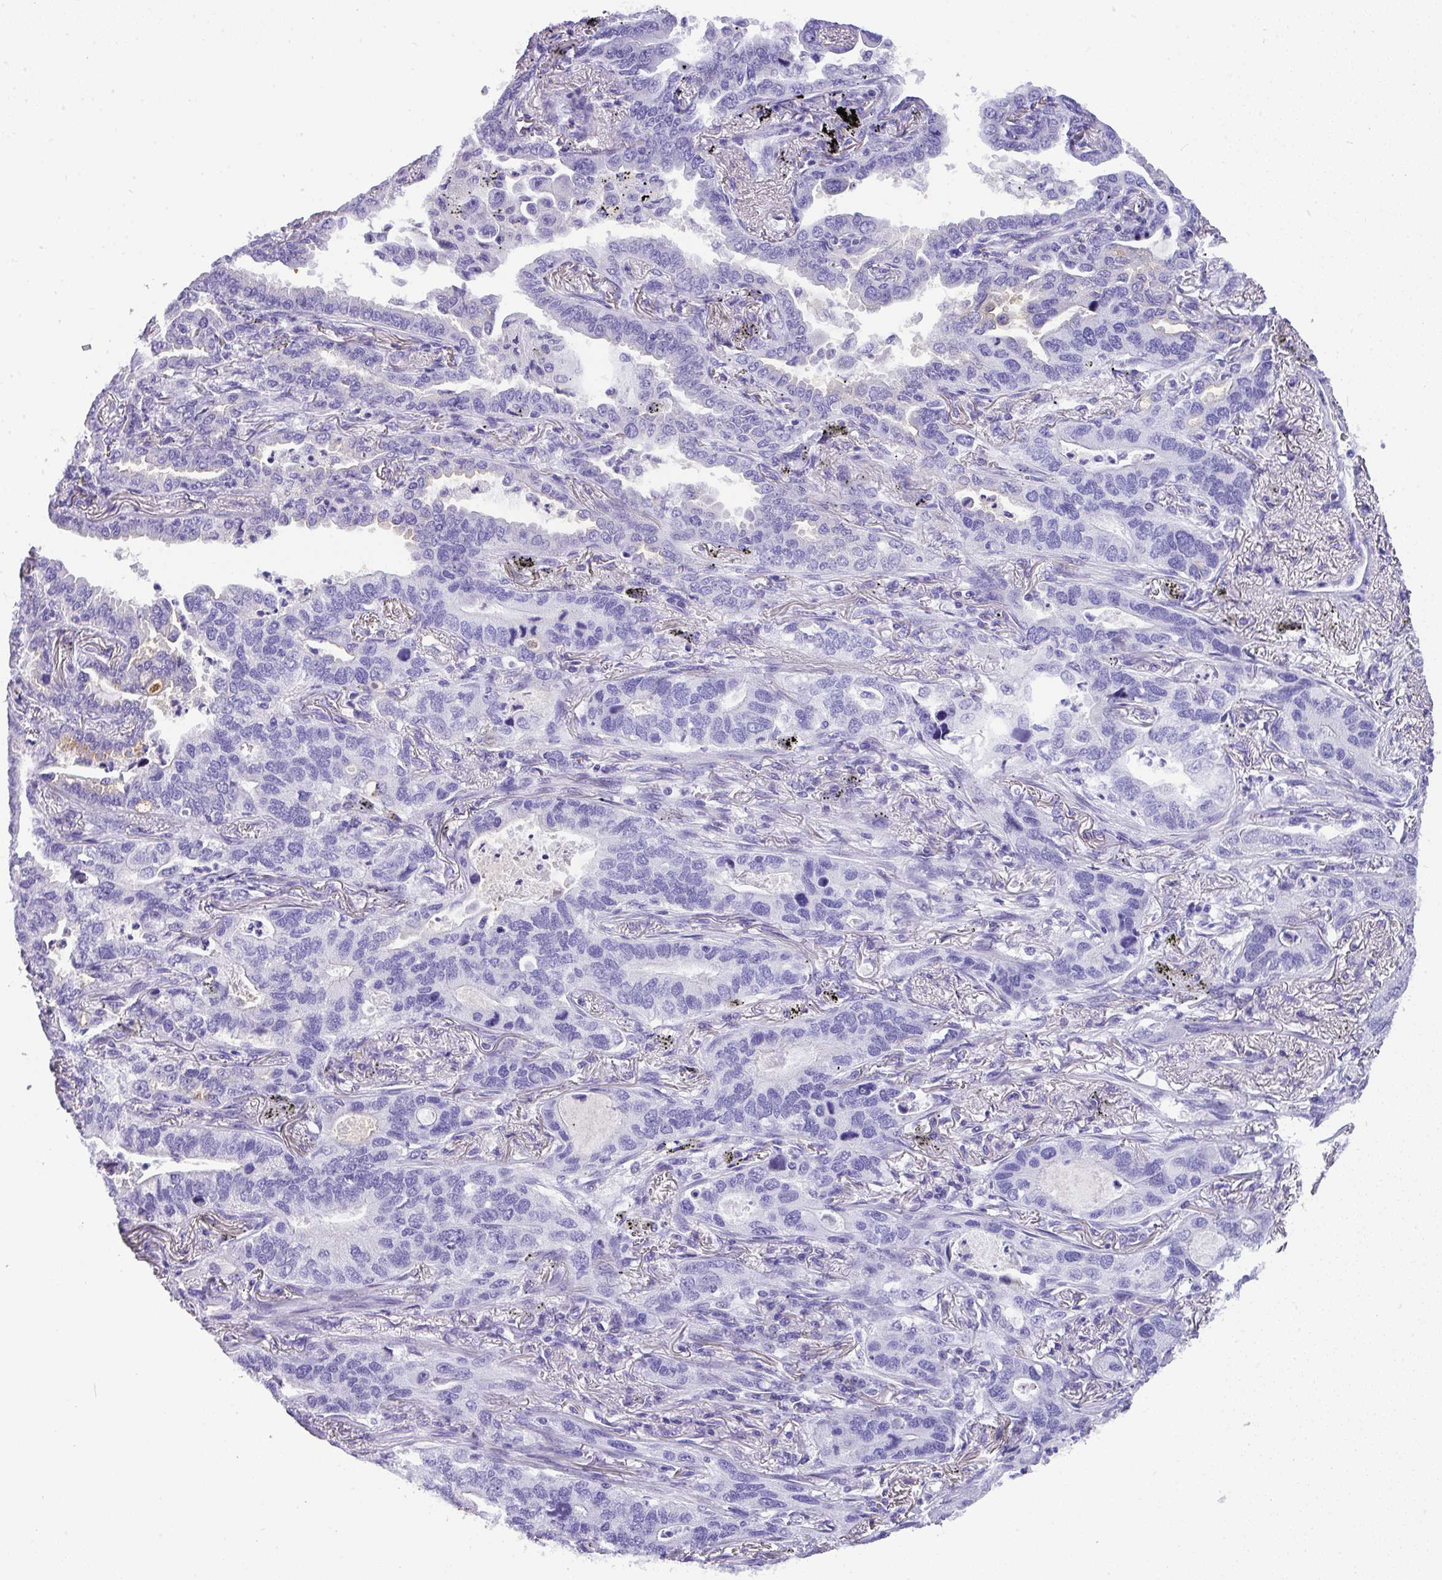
{"staining": {"intensity": "negative", "quantity": "none", "location": "none"}, "tissue": "lung cancer", "cell_type": "Tumor cells", "image_type": "cancer", "snomed": [{"axis": "morphology", "description": "Adenocarcinoma, NOS"}, {"axis": "topography", "description": "Lung"}], "caption": "Tumor cells are negative for brown protein staining in lung cancer (adenocarcinoma).", "gene": "MUC21", "patient": {"sex": "male", "age": 67}}